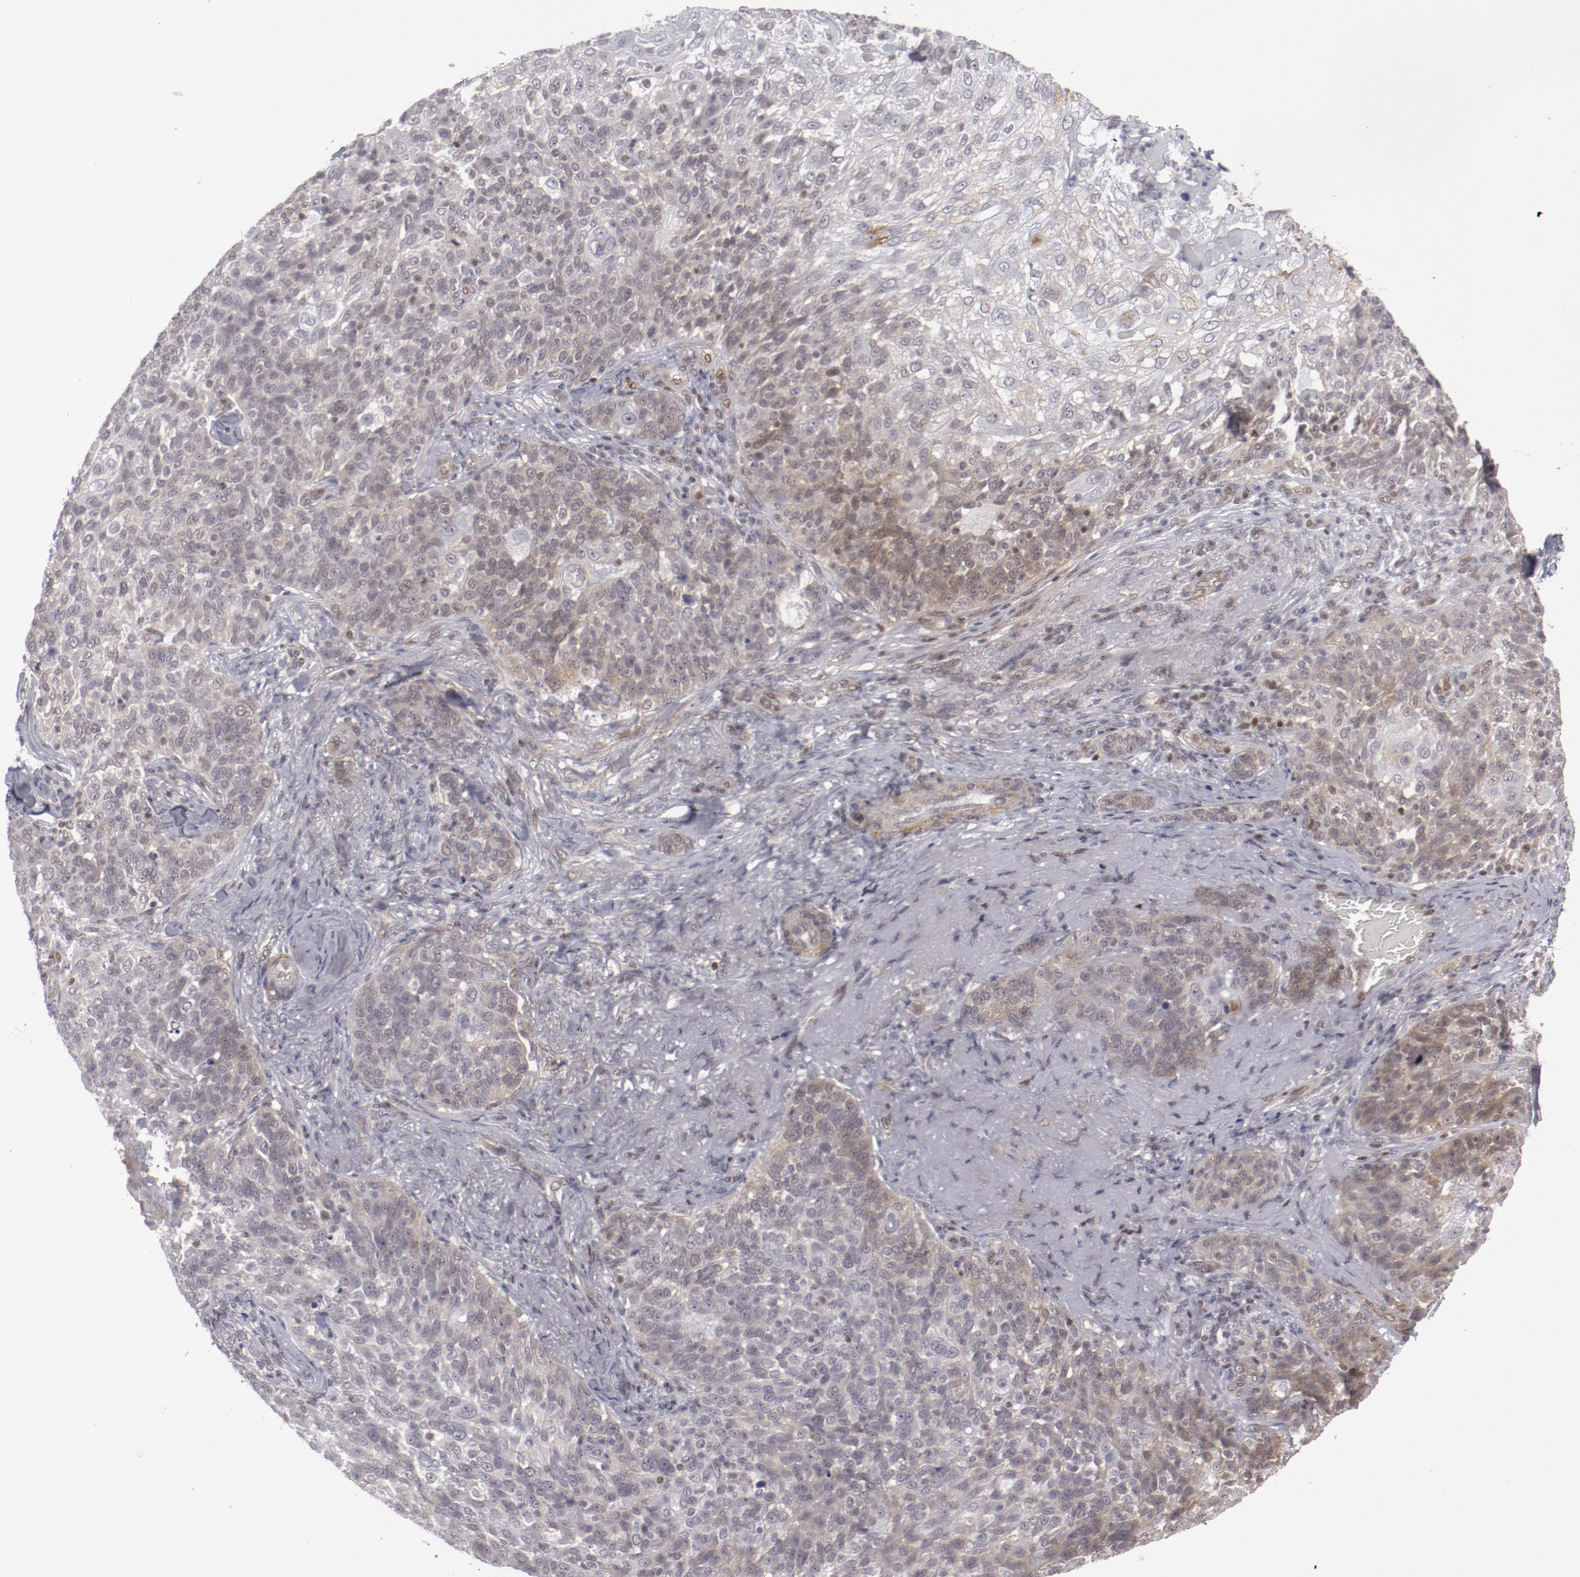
{"staining": {"intensity": "negative", "quantity": "none", "location": "none"}, "tissue": "skin cancer", "cell_type": "Tumor cells", "image_type": "cancer", "snomed": [{"axis": "morphology", "description": "Normal tissue, NOS"}, {"axis": "morphology", "description": "Squamous cell carcinoma, NOS"}, {"axis": "topography", "description": "Skin"}], "caption": "Immunohistochemical staining of human skin cancer (squamous cell carcinoma) reveals no significant expression in tumor cells.", "gene": "LEF1", "patient": {"sex": "female", "age": 83}}